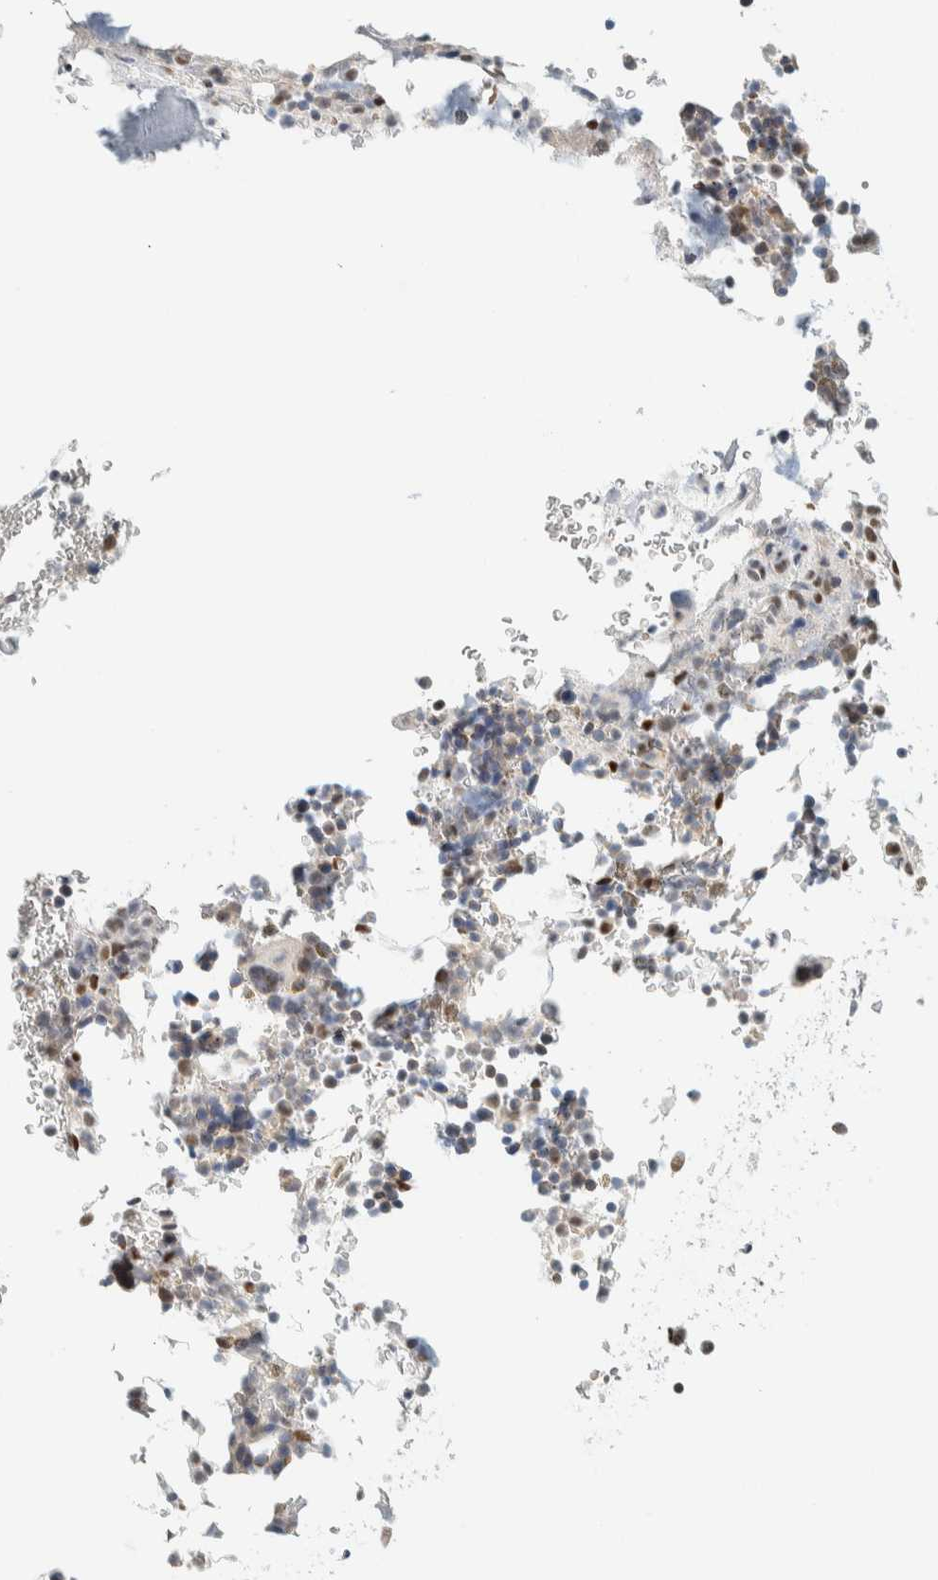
{"staining": {"intensity": "weak", "quantity": "<25%", "location": "nuclear"}, "tissue": "bone marrow", "cell_type": "Hematopoietic cells", "image_type": "normal", "snomed": [{"axis": "morphology", "description": "Normal tissue, NOS"}, {"axis": "topography", "description": "Bone marrow"}], "caption": "Immunohistochemistry (IHC) of normal bone marrow demonstrates no expression in hematopoietic cells.", "gene": "ZNF683", "patient": {"sex": "female", "age": 81}}